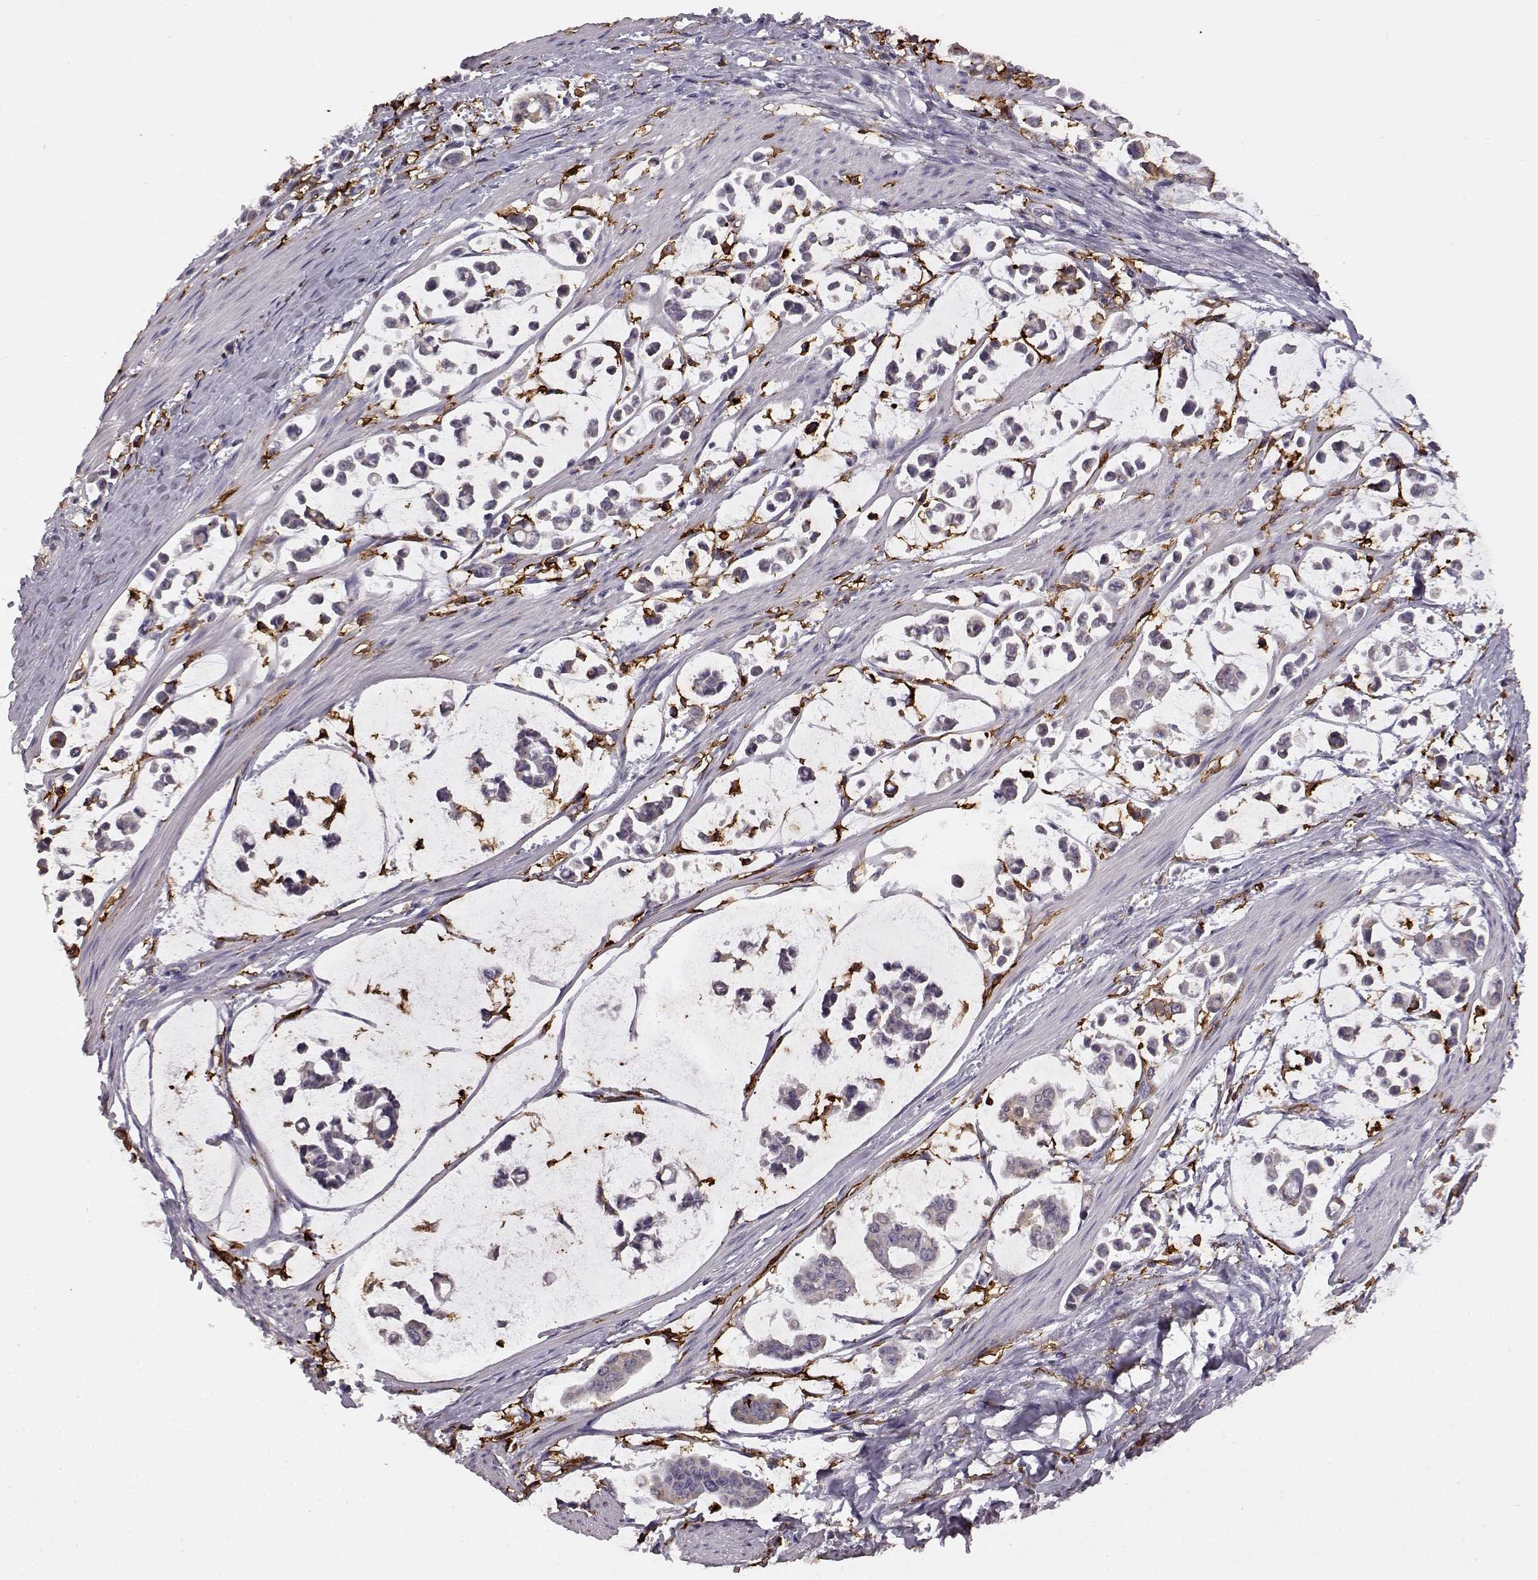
{"staining": {"intensity": "negative", "quantity": "none", "location": "none"}, "tissue": "stomach cancer", "cell_type": "Tumor cells", "image_type": "cancer", "snomed": [{"axis": "morphology", "description": "Adenocarcinoma, NOS"}, {"axis": "topography", "description": "Stomach"}], "caption": "Immunohistochemistry image of neoplastic tissue: stomach cancer stained with DAB (3,3'-diaminobenzidine) demonstrates no significant protein positivity in tumor cells.", "gene": "CCNF", "patient": {"sex": "male", "age": 82}}